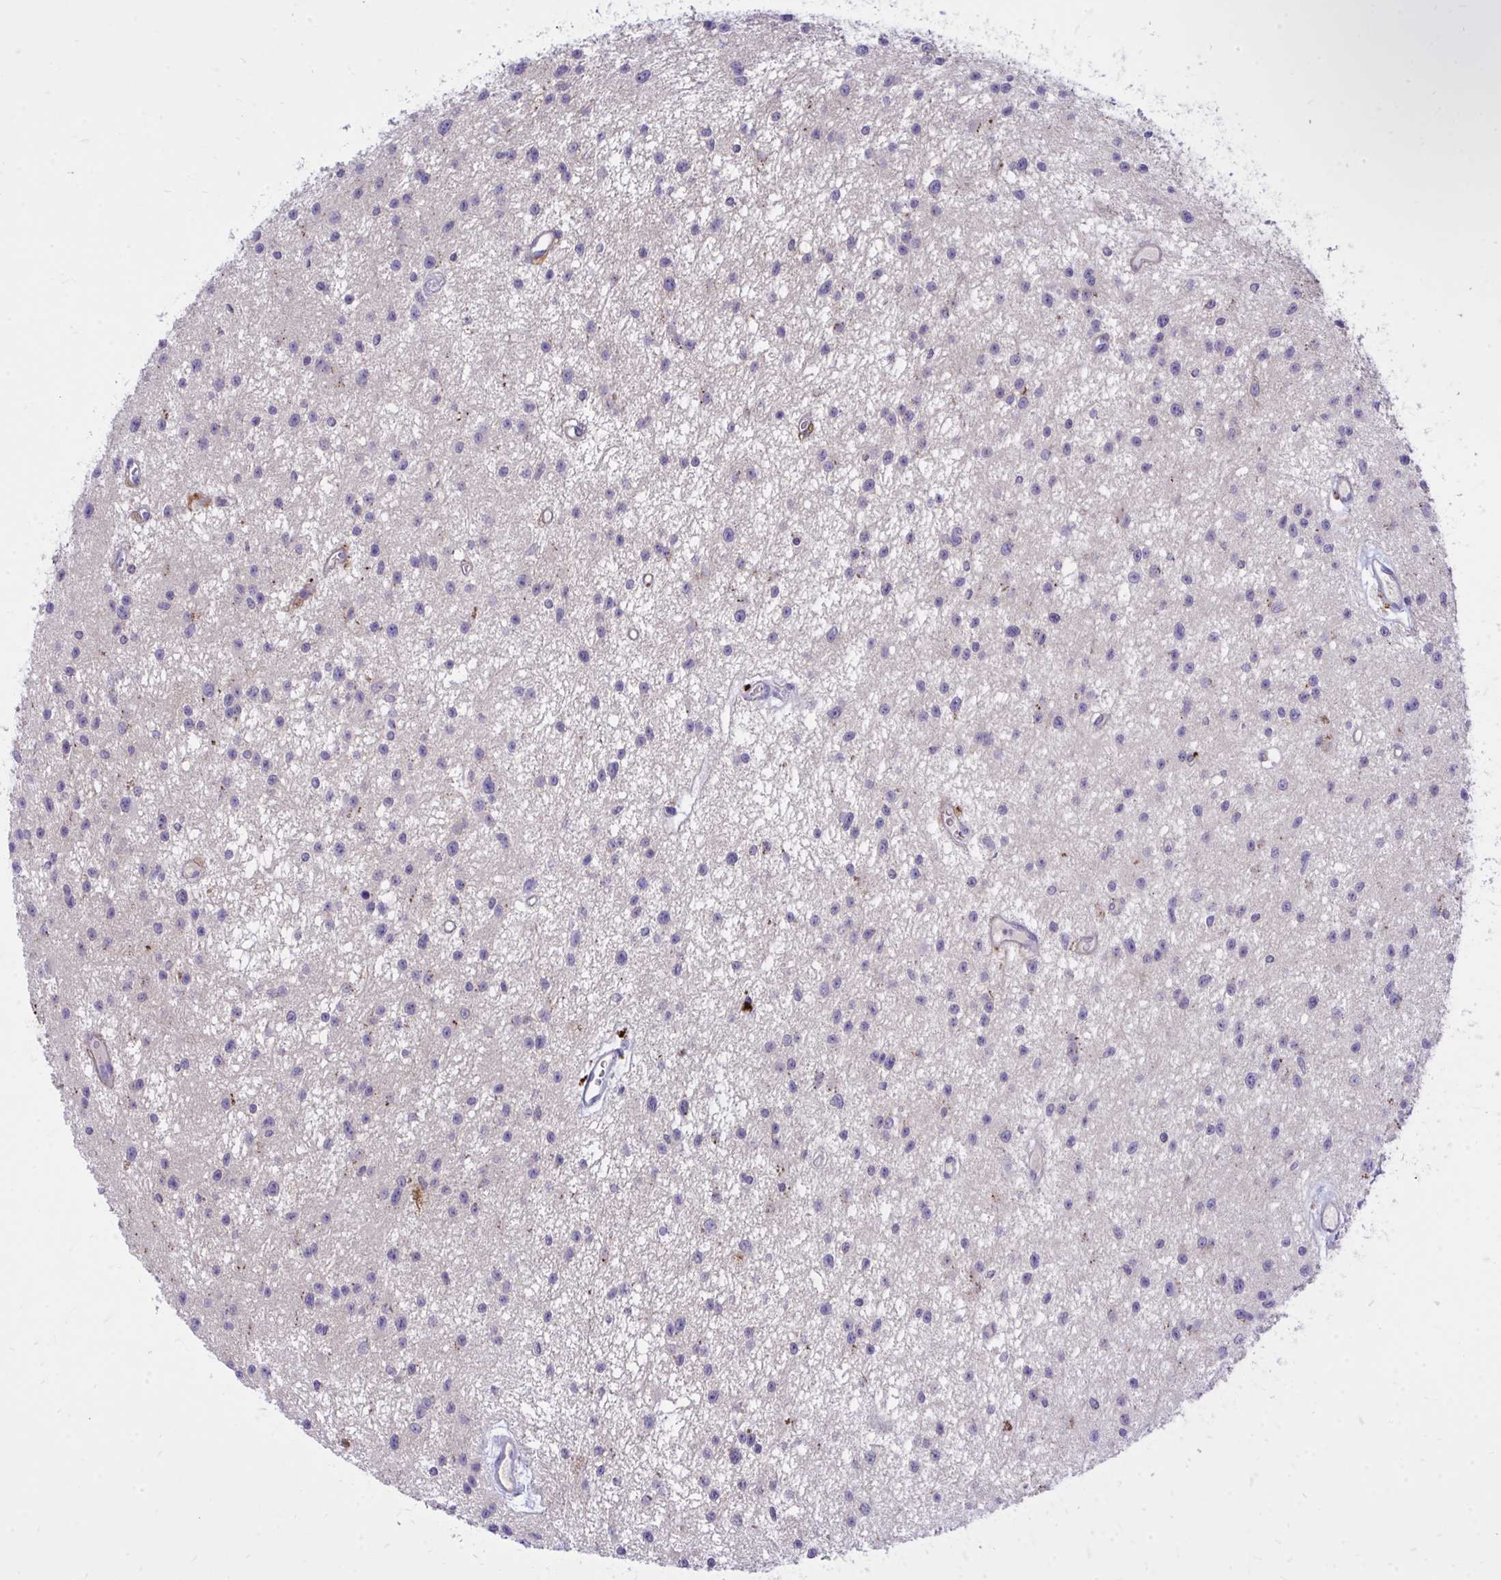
{"staining": {"intensity": "negative", "quantity": "none", "location": "none"}, "tissue": "glioma", "cell_type": "Tumor cells", "image_type": "cancer", "snomed": [{"axis": "morphology", "description": "Glioma, malignant, Low grade"}, {"axis": "topography", "description": "Brain"}], "caption": "Tumor cells show no significant positivity in malignant low-grade glioma.", "gene": "TP53I11", "patient": {"sex": "male", "age": 43}}